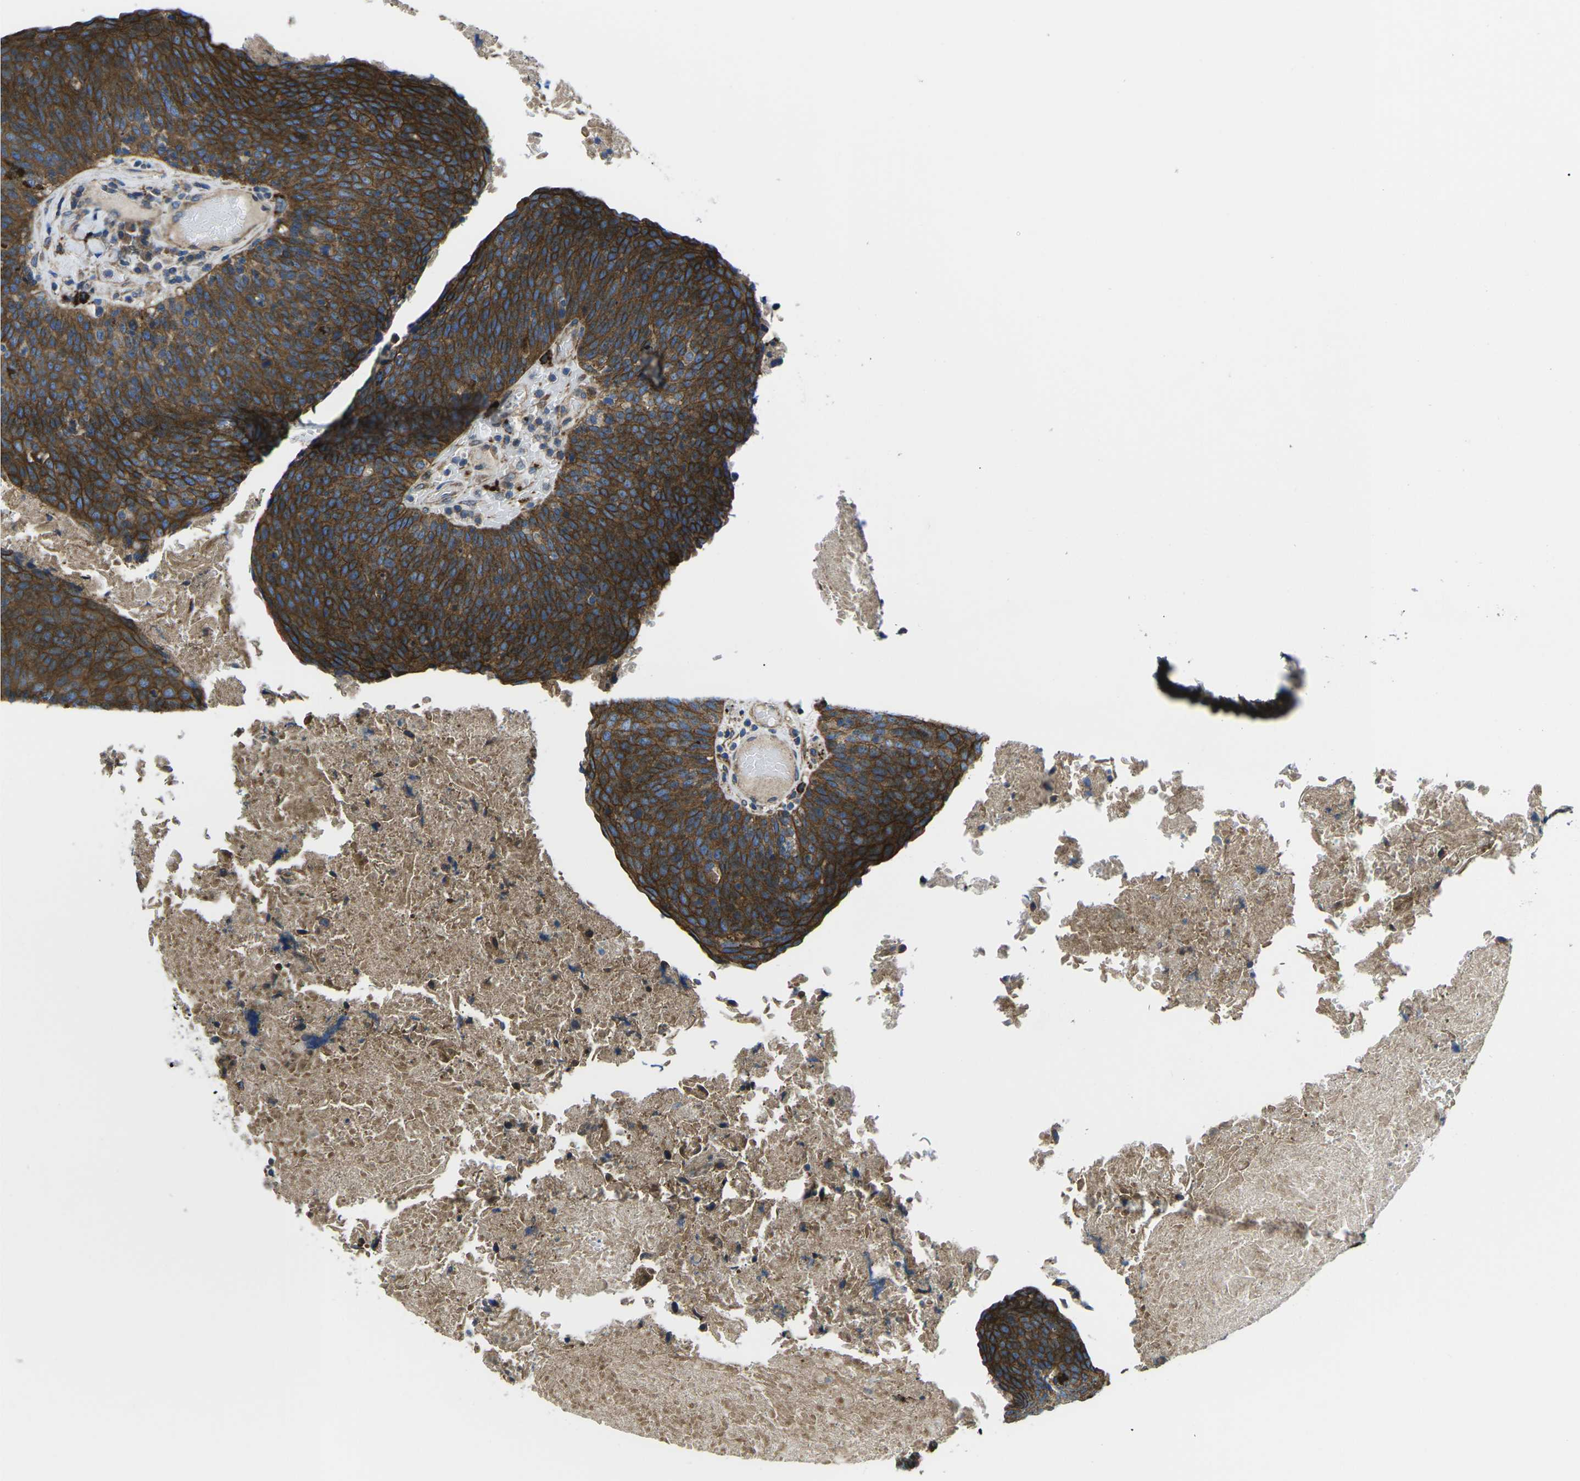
{"staining": {"intensity": "strong", "quantity": ">75%", "location": "cytoplasmic/membranous"}, "tissue": "head and neck cancer", "cell_type": "Tumor cells", "image_type": "cancer", "snomed": [{"axis": "morphology", "description": "Squamous cell carcinoma, NOS"}, {"axis": "morphology", "description": "Squamous cell carcinoma, metastatic, NOS"}, {"axis": "topography", "description": "Lymph node"}, {"axis": "topography", "description": "Head-Neck"}], "caption": "Protein analysis of head and neck squamous cell carcinoma tissue reveals strong cytoplasmic/membranous expression in about >75% of tumor cells. The staining was performed using DAB (3,3'-diaminobenzidine), with brown indicating positive protein expression. Nuclei are stained blue with hematoxylin.", "gene": "DLG1", "patient": {"sex": "male", "age": 62}}